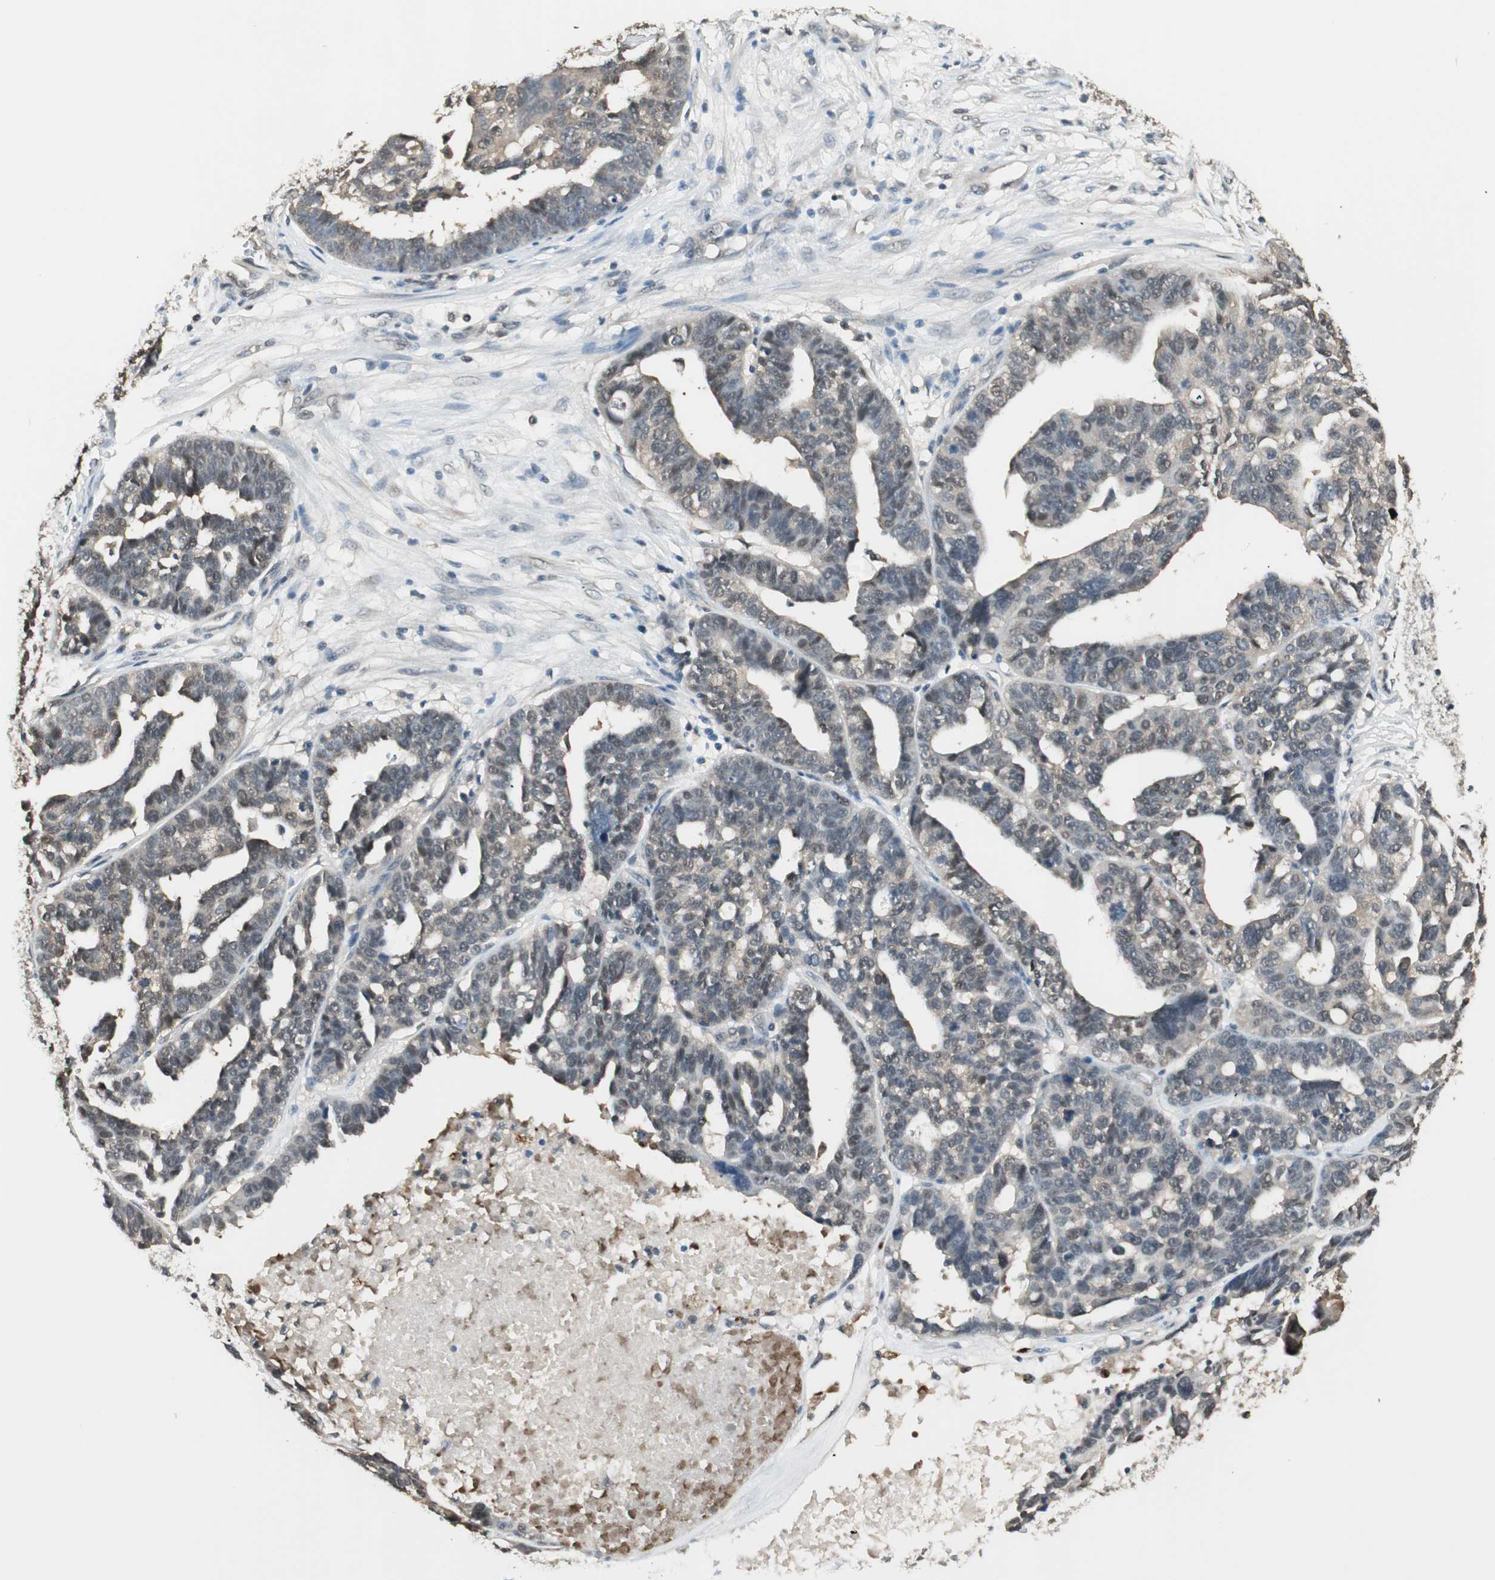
{"staining": {"intensity": "weak", "quantity": "25%-75%", "location": "nuclear"}, "tissue": "ovarian cancer", "cell_type": "Tumor cells", "image_type": "cancer", "snomed": [{"axis": "morphology", "description": "Cystadenocarcinoma, serous, NOS"}, {"axis": "topography", "description": "Ovary"}], "caption": "DAB (3,3'-diaminobenzidine) immunohistochemical staining of ovarian cancer shows weak nuclear protein expression in approximately 25%-75% of tumor cells.", "gene": "USP5", "patient": {"sex": "female", "age": 59}}